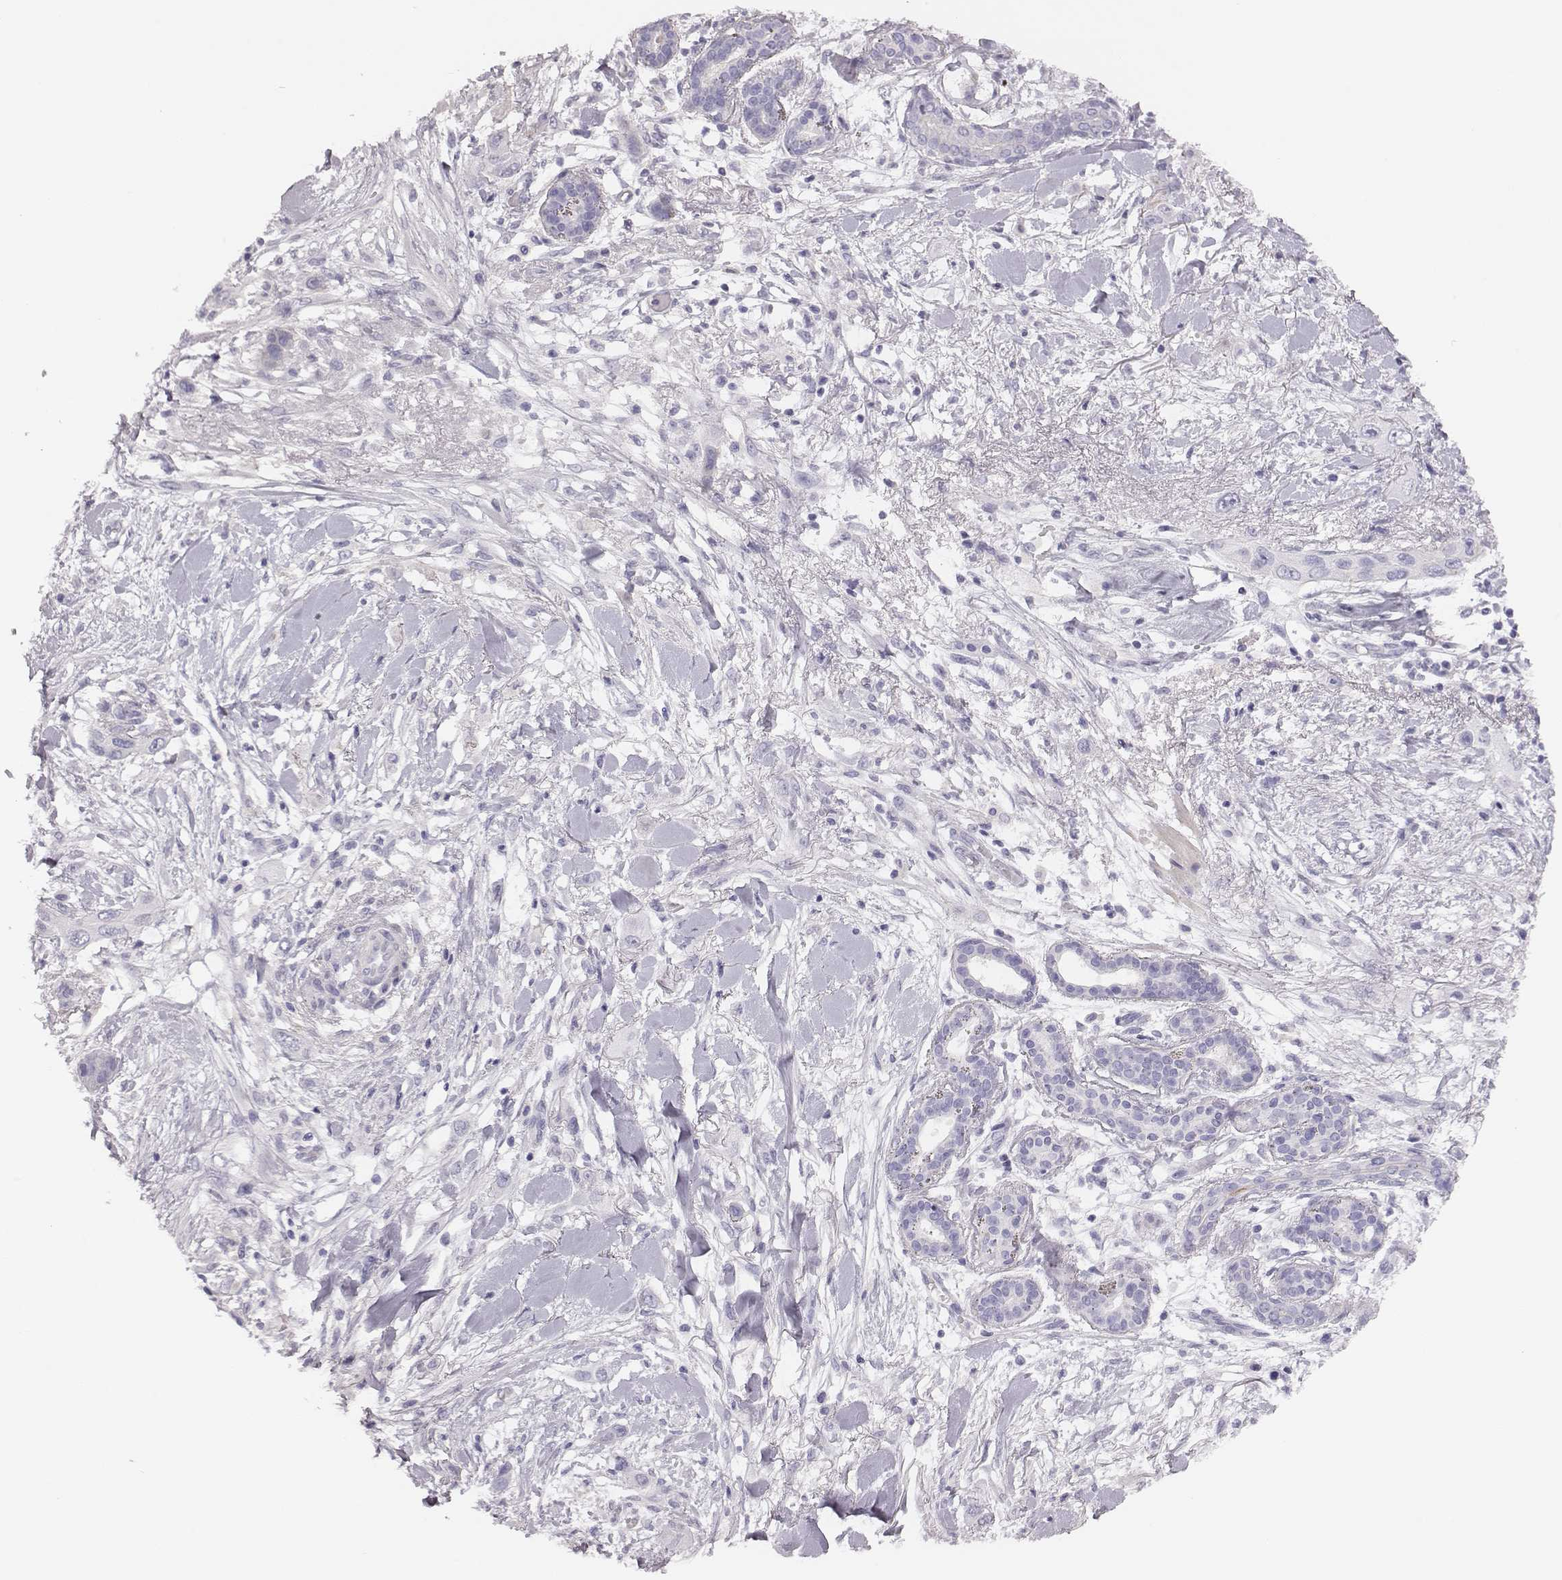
{"staining": {"intensity": "negative", "quantity": "none", "location": "none"}, "tissue": "skin cancer", "cell_type": "Tumor cells", "image_type": "cancer", "snomed": [{"axis": "morphology", "description": "Squamous cell carcinoma, NOS"}, {"axis": "topography", "description": "Skin"}], "caption": "Immunohistochemistry (IHC) histopathology image of neoplastic tissue: skin squamous cell carcinoma stained with DAB (3,3'-diaminobenzidine) demonstrates no significant protein staining in tumor cells.", "gene": "ADAM7", "patient": {"sex": "male", "age": 79}}